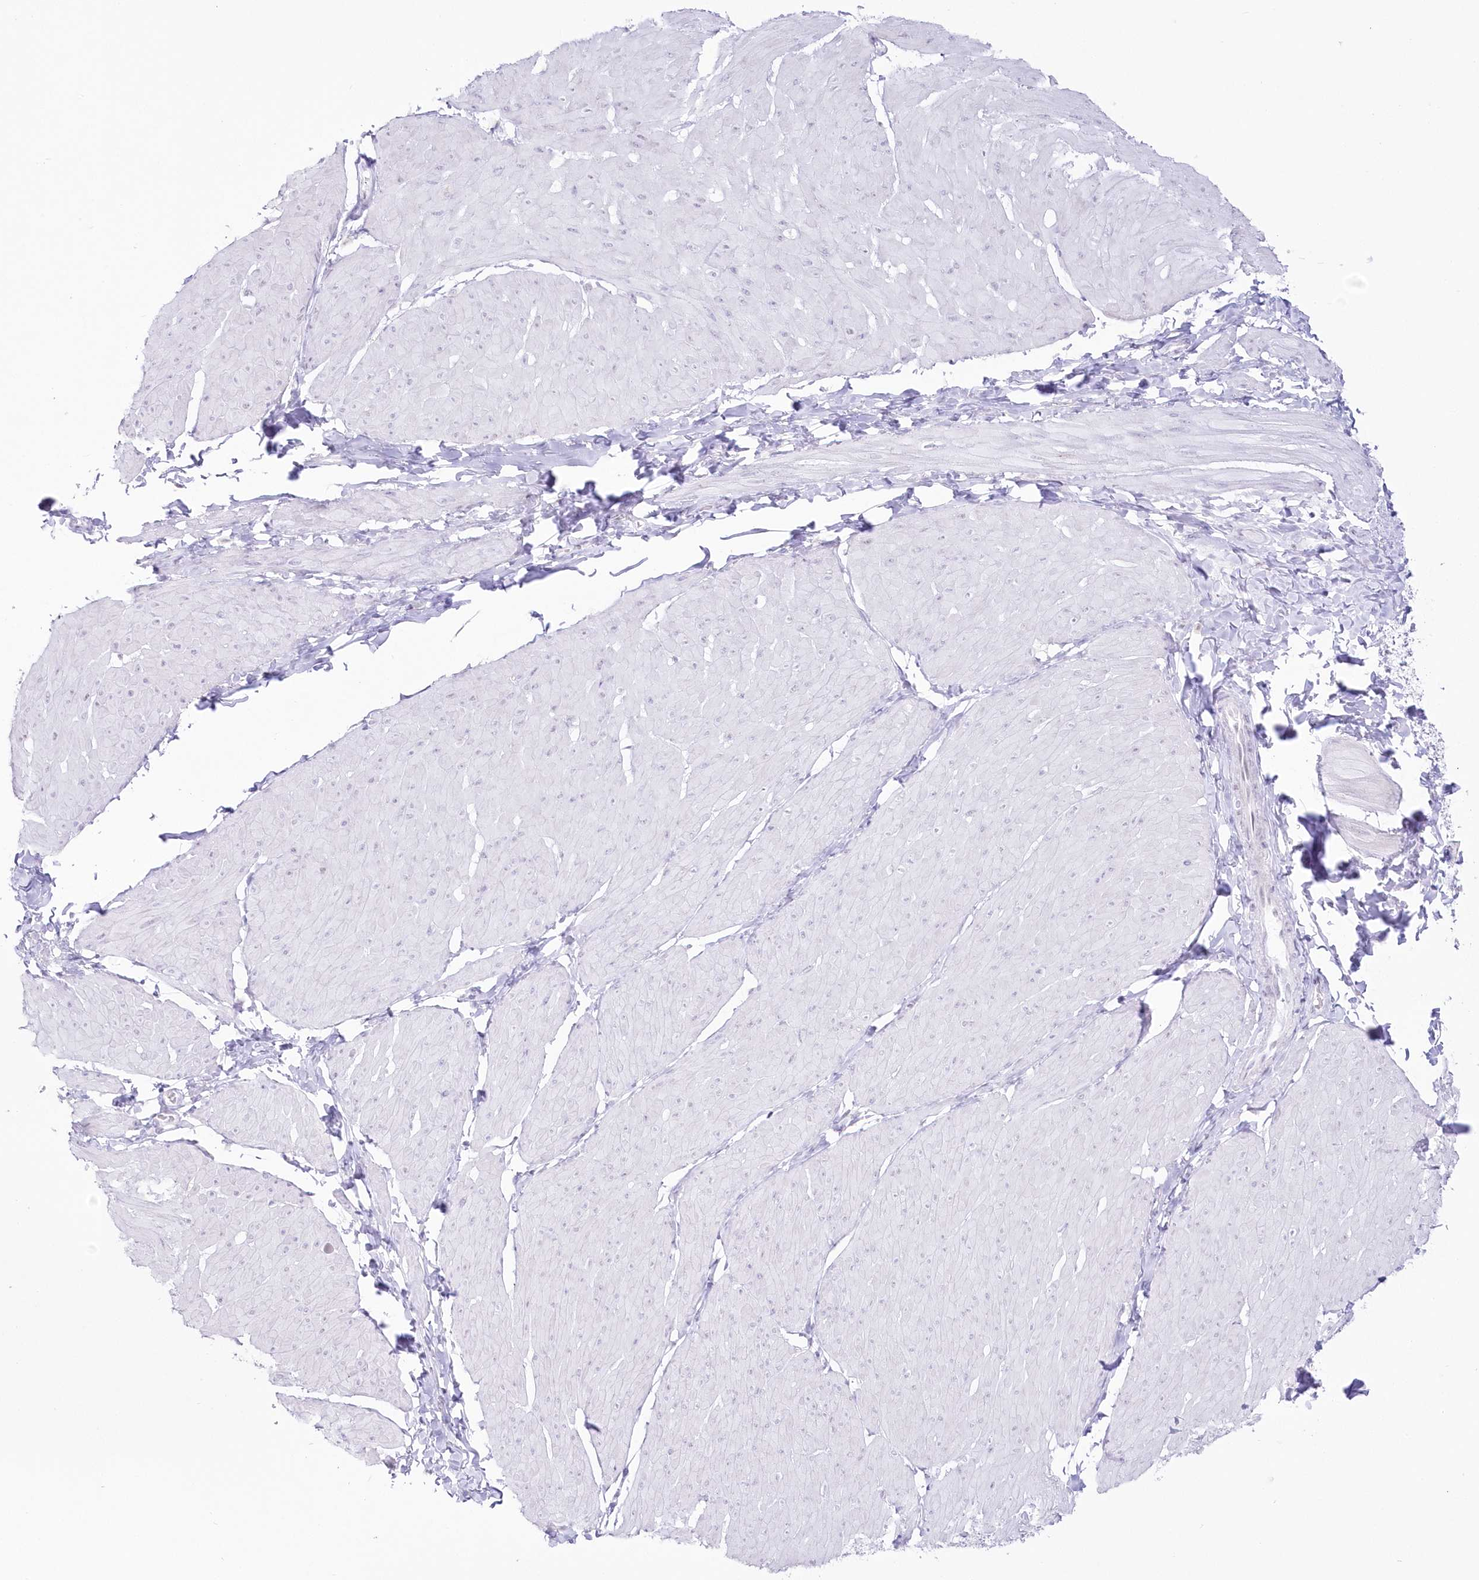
{"staining": {"intensity": "negative", "quantity": "none", "location": "none"}, "tissue": "smooth muscle", "cell_type": "Smooth muscle cells", "image_type": "normal", "snomed": [{"axis": "morphology", "description": "Urothelial carcinoma, High grade"}, {"axis": "topography", "description": "Urinary bladder"}], "caption": "Immunohistochemistry photomicrograph of normal smooth muscle: smooth muscle stained with DAB (3,3'-diaminobenzidine) displays no significant protein positivity in smooth muscle cells.", "gene": "ZNF843", "patient": {"sex": "male", "age": 46}}